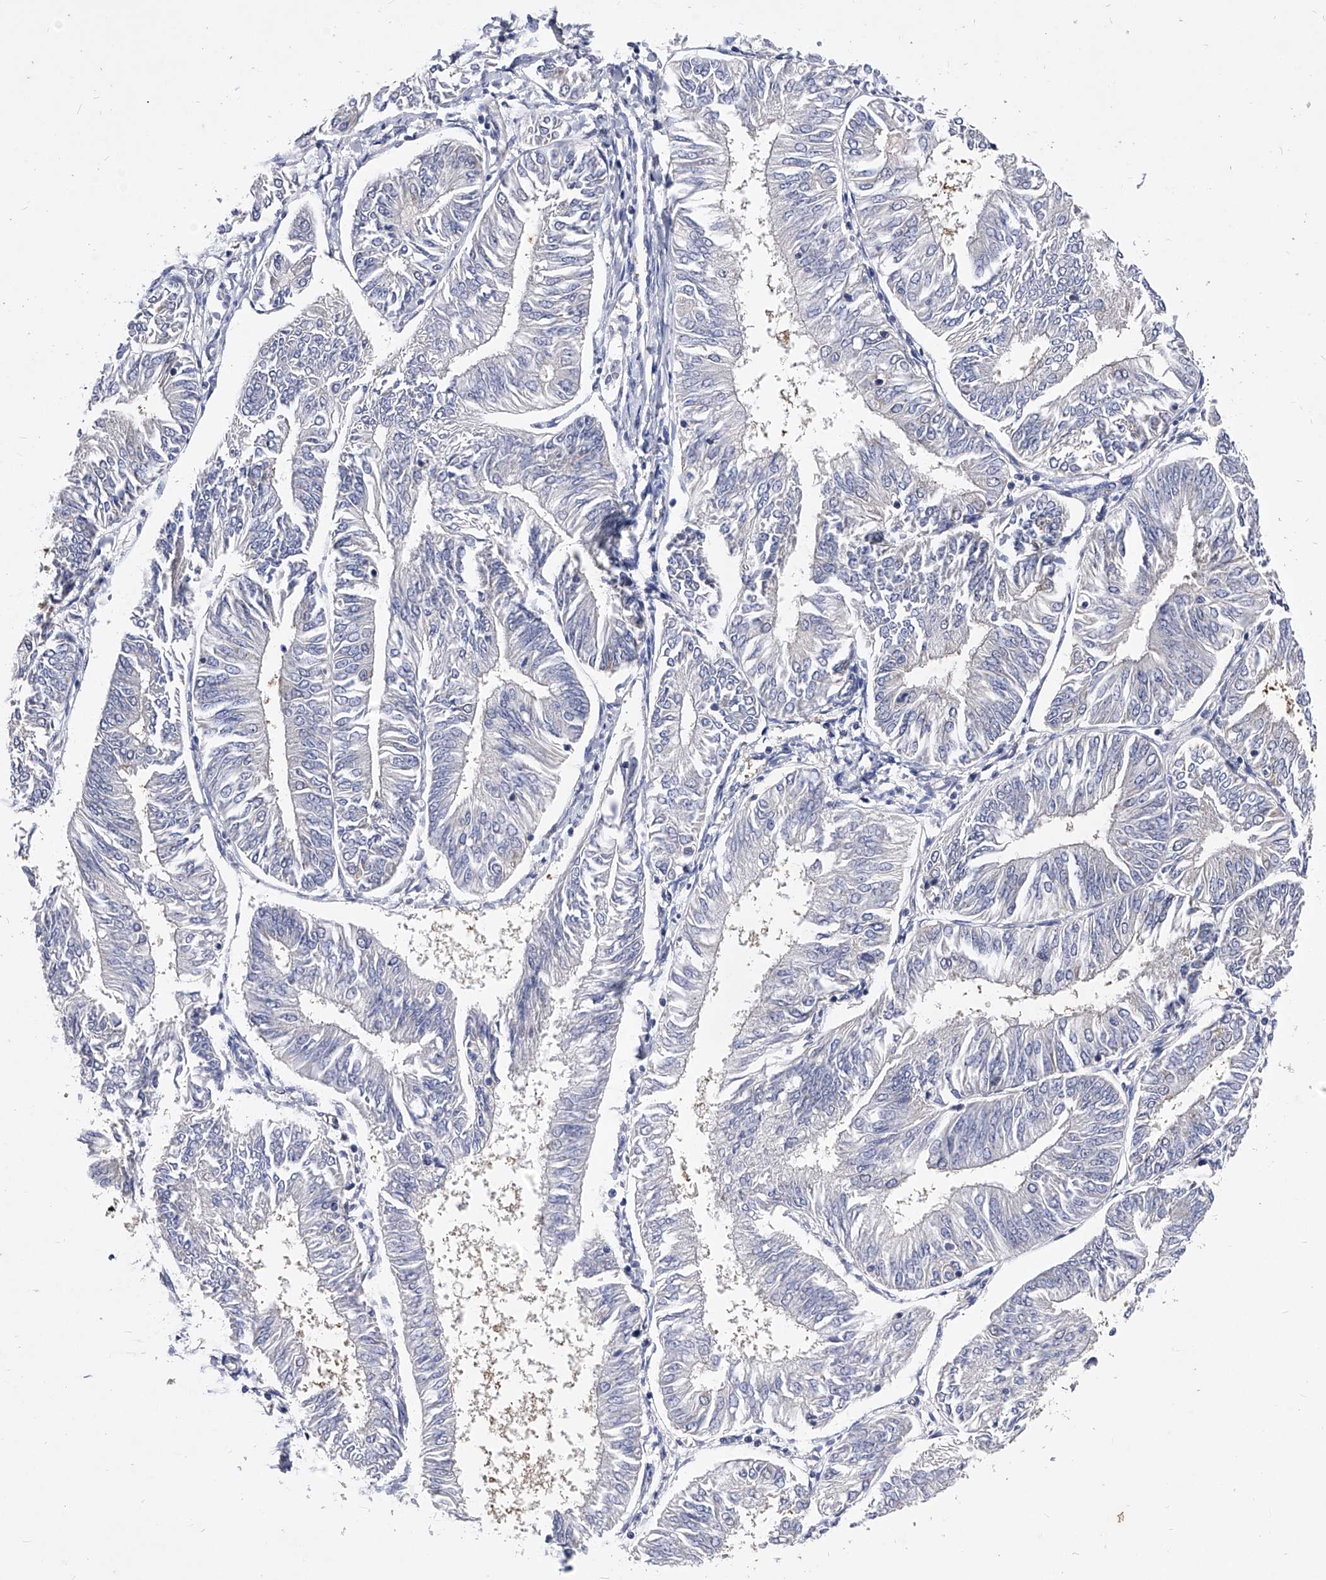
{"staining": {"intensity": "negative", "quantity": "none", "location": "none"}, "tissue": "endometrial cancer", "cell_type": "Tumor cells", "image_type": "cancer", "snomed": [{"axis": "morphology", "description": "Adenocarcinoma, NOS"}, {"axis": "topography", "description": "Endometrium"}], "caption": "Immunohistochemistry image of neoplastic tissue: endometrial adenocarcinoma stained with DAB demonstrates no significant protein staining in tumor cells.", "gene": "PPP5C", "patient": {"sex": "female", "age": 58}}